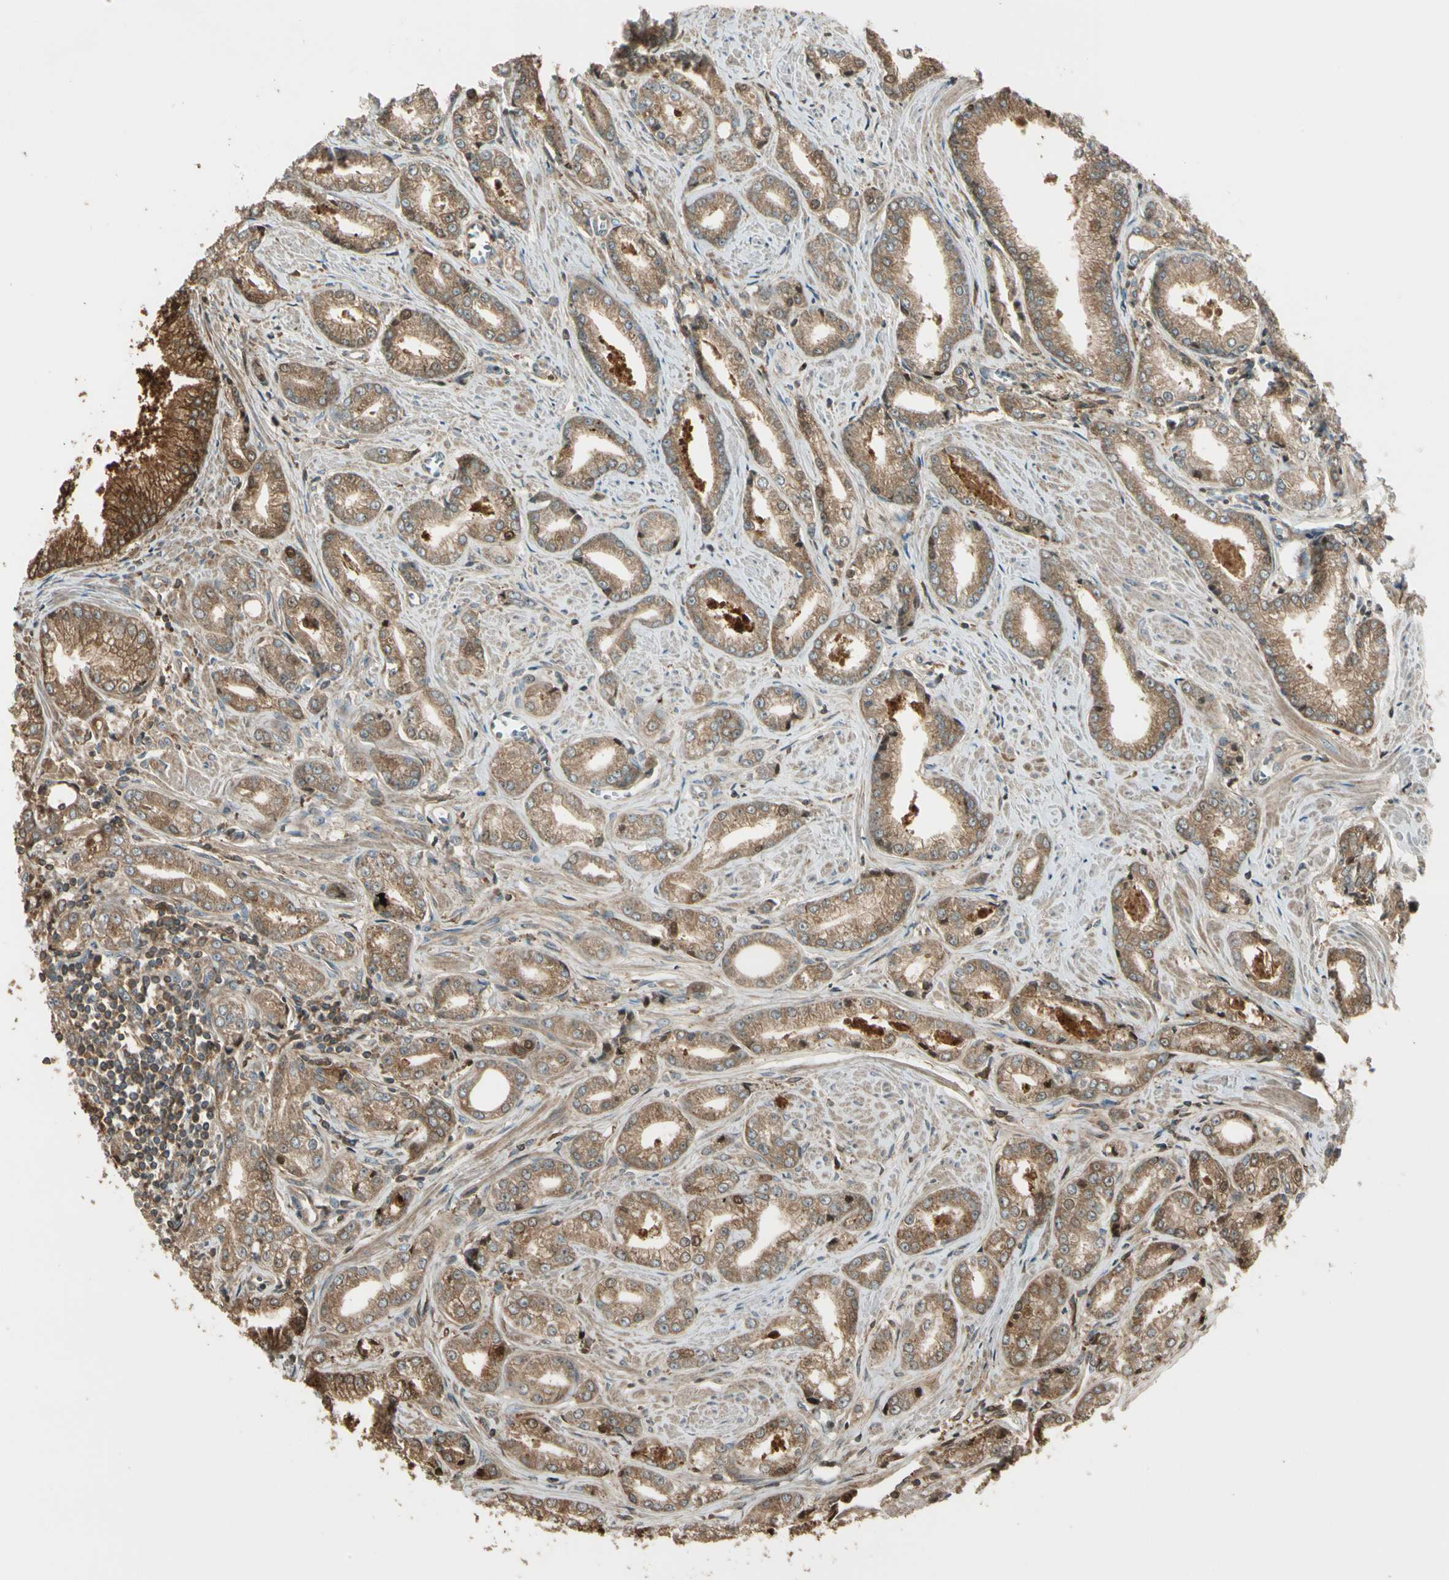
{"staining": {"intensity": "weak", "quantity": ">75%", "location": "cytoplasmic/membranous"}, "tissue": "prostate cancer", "cell_type": "Tumor cells", "image_type": "cancer", "snomed": [{"axis": "morphology", "description": "Adenocarcinoma, Low grade"}, {"axis": "topography", "description": "Prostate"}], "caption": "Brown immunohistochemical staining in human adenocarcinoma (low-grade) (prostate) displays weak cytoplasmic/membranous positivity in approximately >75% of tumor cells. (DAB IHC with brightfield microscopy, high magnification).", "gene": "STX11", "patient": {"sex": "male", "age": 64}}